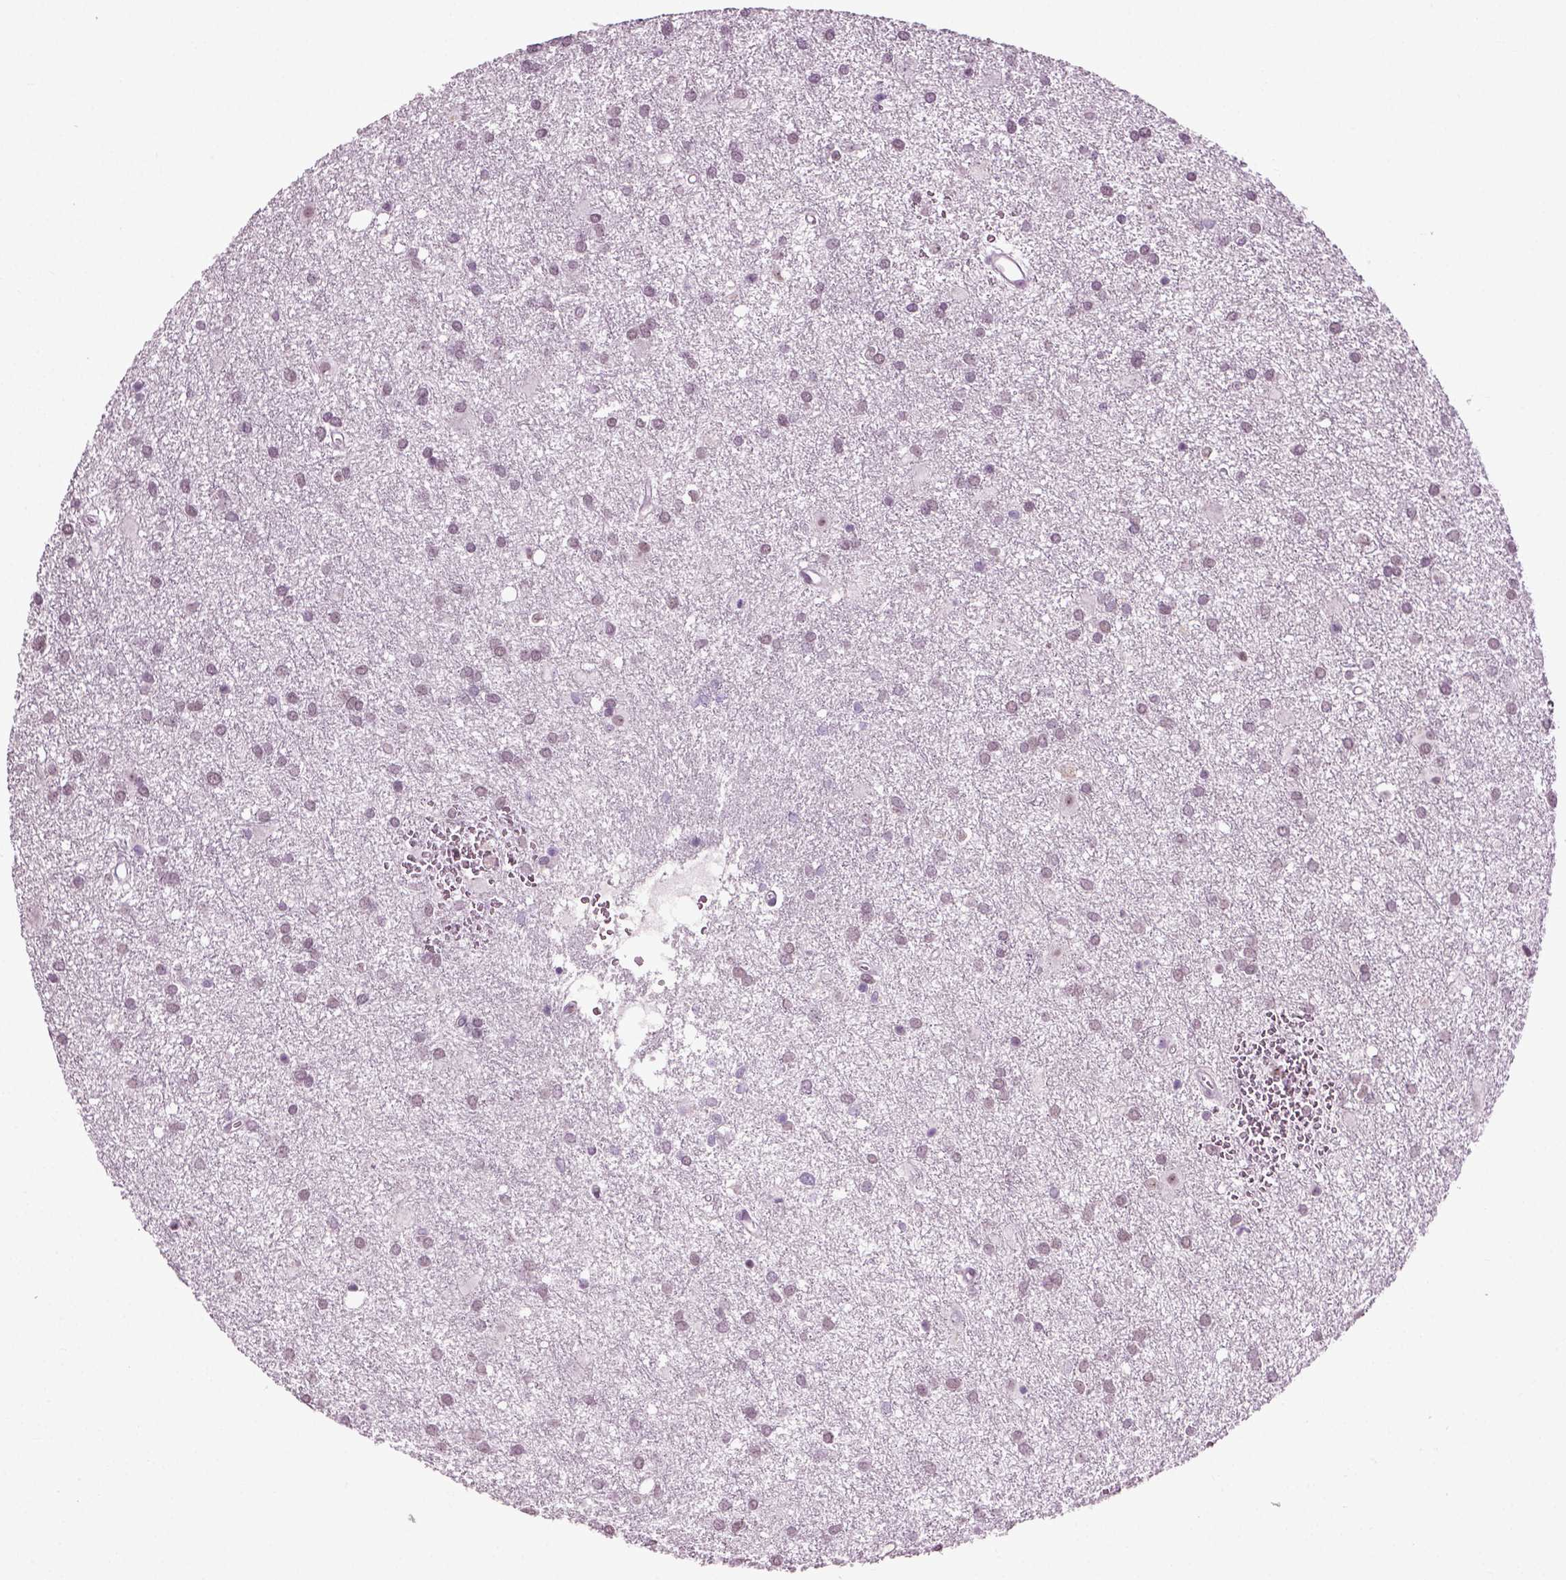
{"staining": {"intensity": "negative", "quantity": "none", "location": "none"}, "tissue": "glioma", "cell_type": "Tumor cells", "image_type": "cancer", "snomed": [{"axis": "morphology", "description": "Glioma, malignant, Low grade"}, {"axis": "topography", "description": "Brain"}], "caption": "Photomicrograph shows no significant protein staining in tumor cells of glioma.", "gene": "SPATA17", "patient": {"sex": "male", "age": 58}}